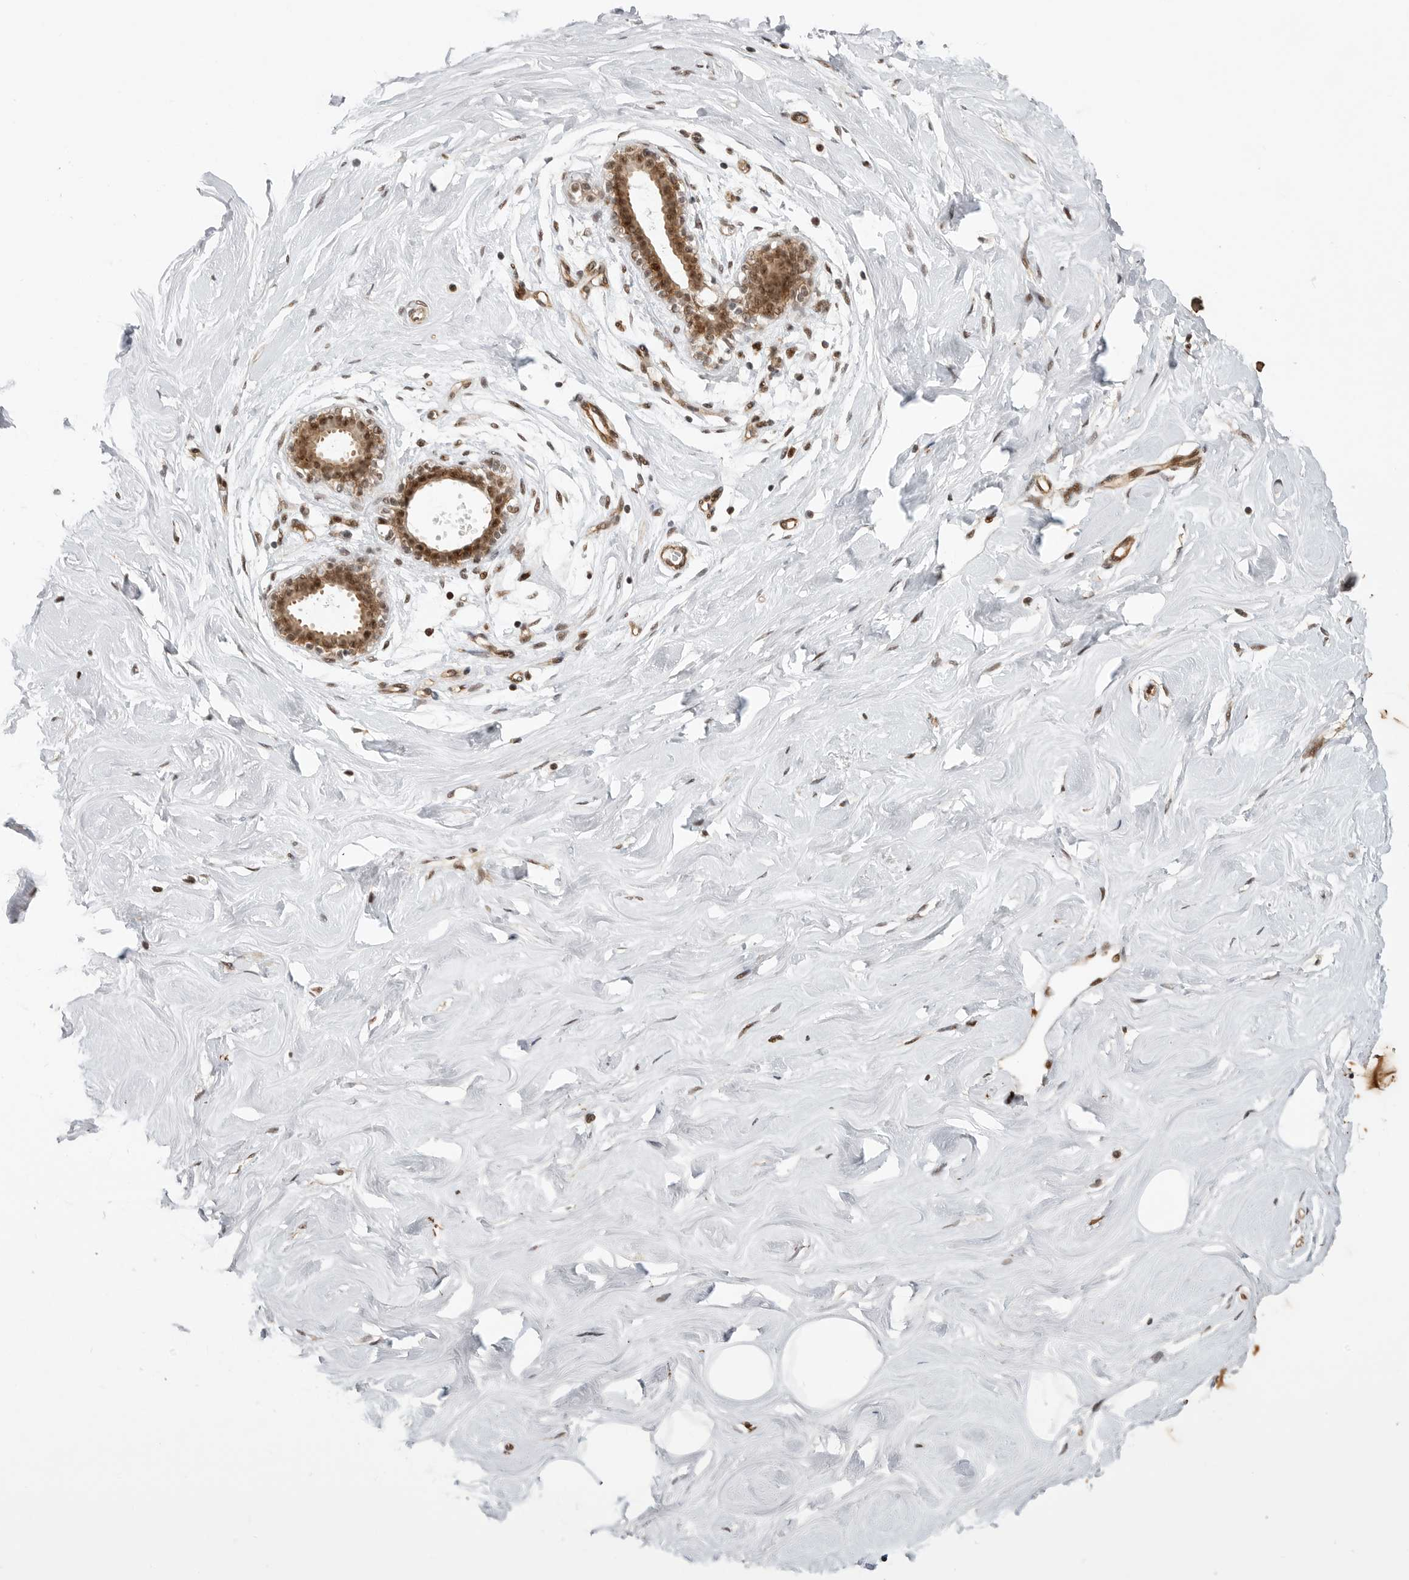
{"staining": {"intensity": "moderate", "quantity": ">75%", "location": "nuclear"}, "tissue": "breast", "cell_type": "Adipocytes", "image_type": "normal", "snomed": [{"axis": "morphology", "description": "Normal tissue, NOS"}, {"axis": "topography", "description": "Breast"}], "caption": "IHC (DAB) staining of benign human breast reveals moderate nuclear protein staining in approximately >75% of adipocytes.", "gene": "GPATCH2", "patient": {"sex": "female", "age": 23}}